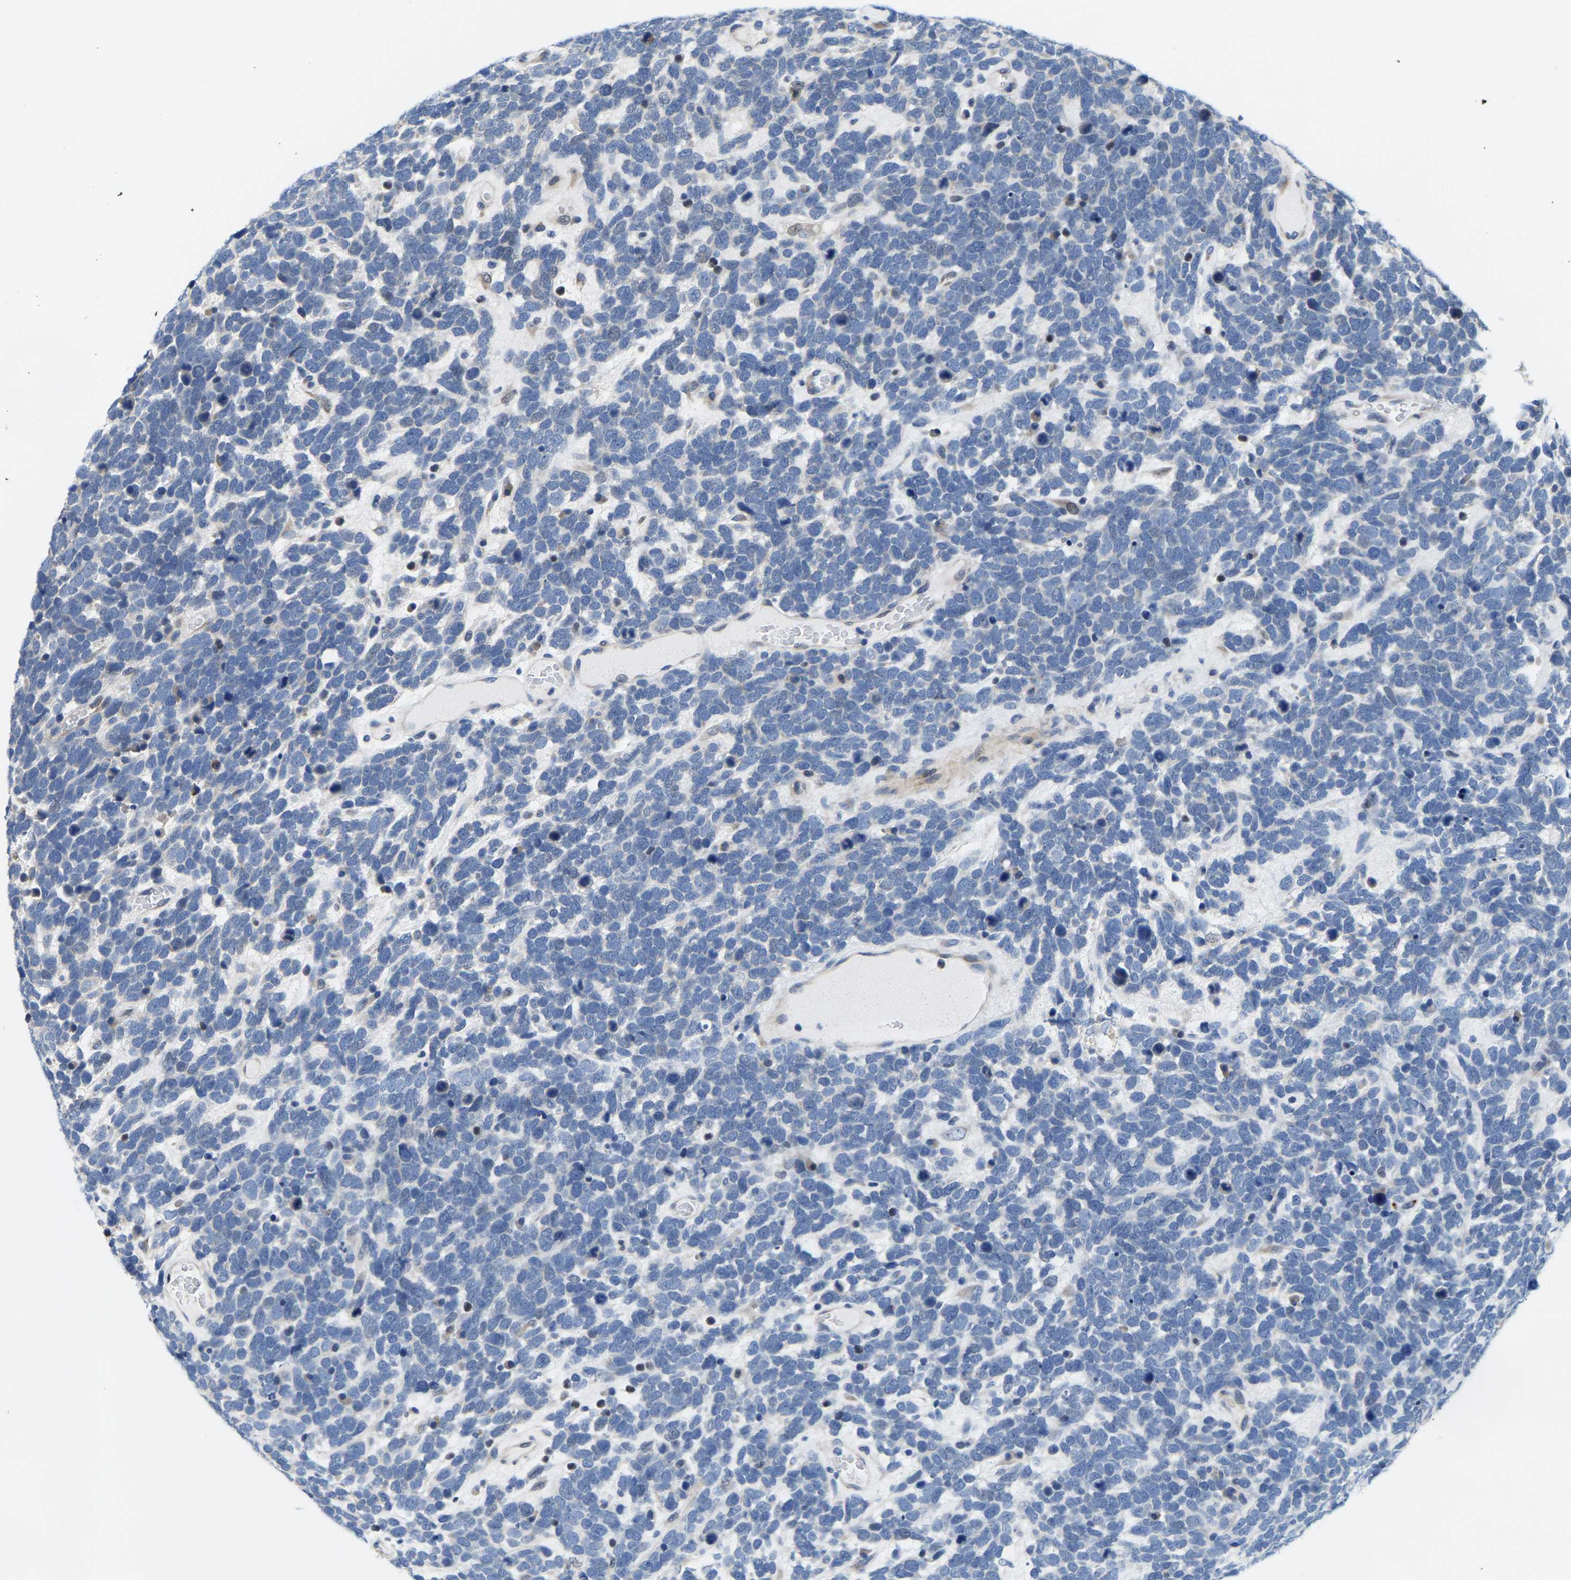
{"staining": {"intensity": "negative", "quantity": "none", "location": "none"}, "tissue": "urothelial cancer", "cell_type": "Tumor cells", "image_type": "cancer", "snomed": [{"axis": "morphology", "description": "Urothelial carcinoma, High grade"}, {"axis": "topography", "description": "Urinary bladder"}], "caption": "The histopathology image shows no staining of tumor cells in high-grade urothelial carcinoma.", "gene": "KLHL1", "patient": {"sex": "female", "age": 82}}